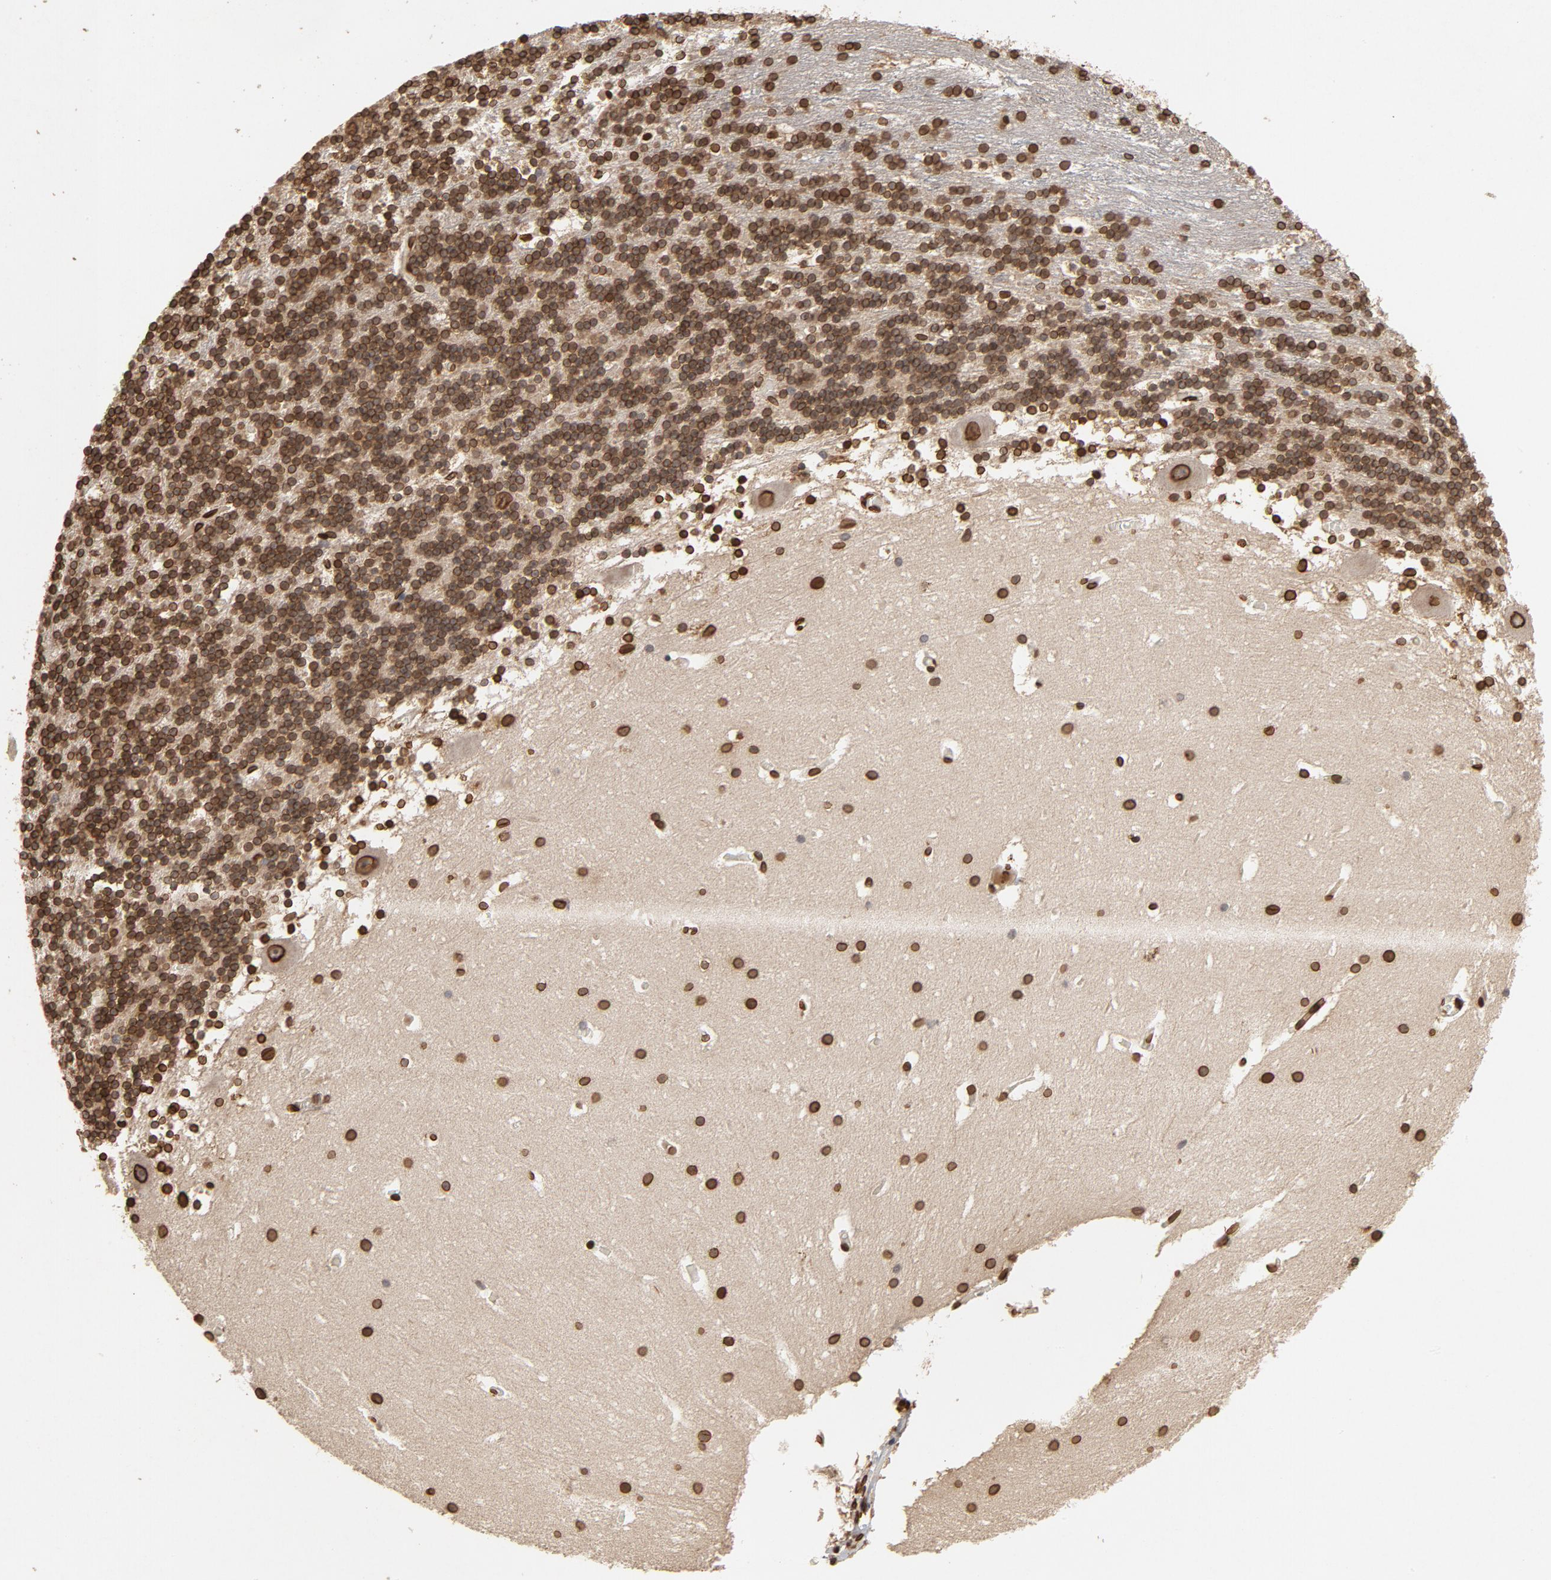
{"staining": {"intensity": "strong", "quantity": ">75%", "location": "cytoplasmic/membranous,nuclear"}, "tissue": "cerebellum", "cell_type": "Cells in granular layer", "image_type": "normal", "snomed": [{"axis": "morphology", "description": "Normal tissue, NOS"}, {"axis": "topography", "description": "Cerebellum"}], "caption": "Immunohistochemistry (DAB (3,3'-diaminobenzidine)) staining of normal human cerebellum exhibits strong cytoplasmic/membranous,nuclear protein staining in about >75% of cells in granular layer.", "gene": "LMNA", "patient": {"sex": "male", "age": 45}}